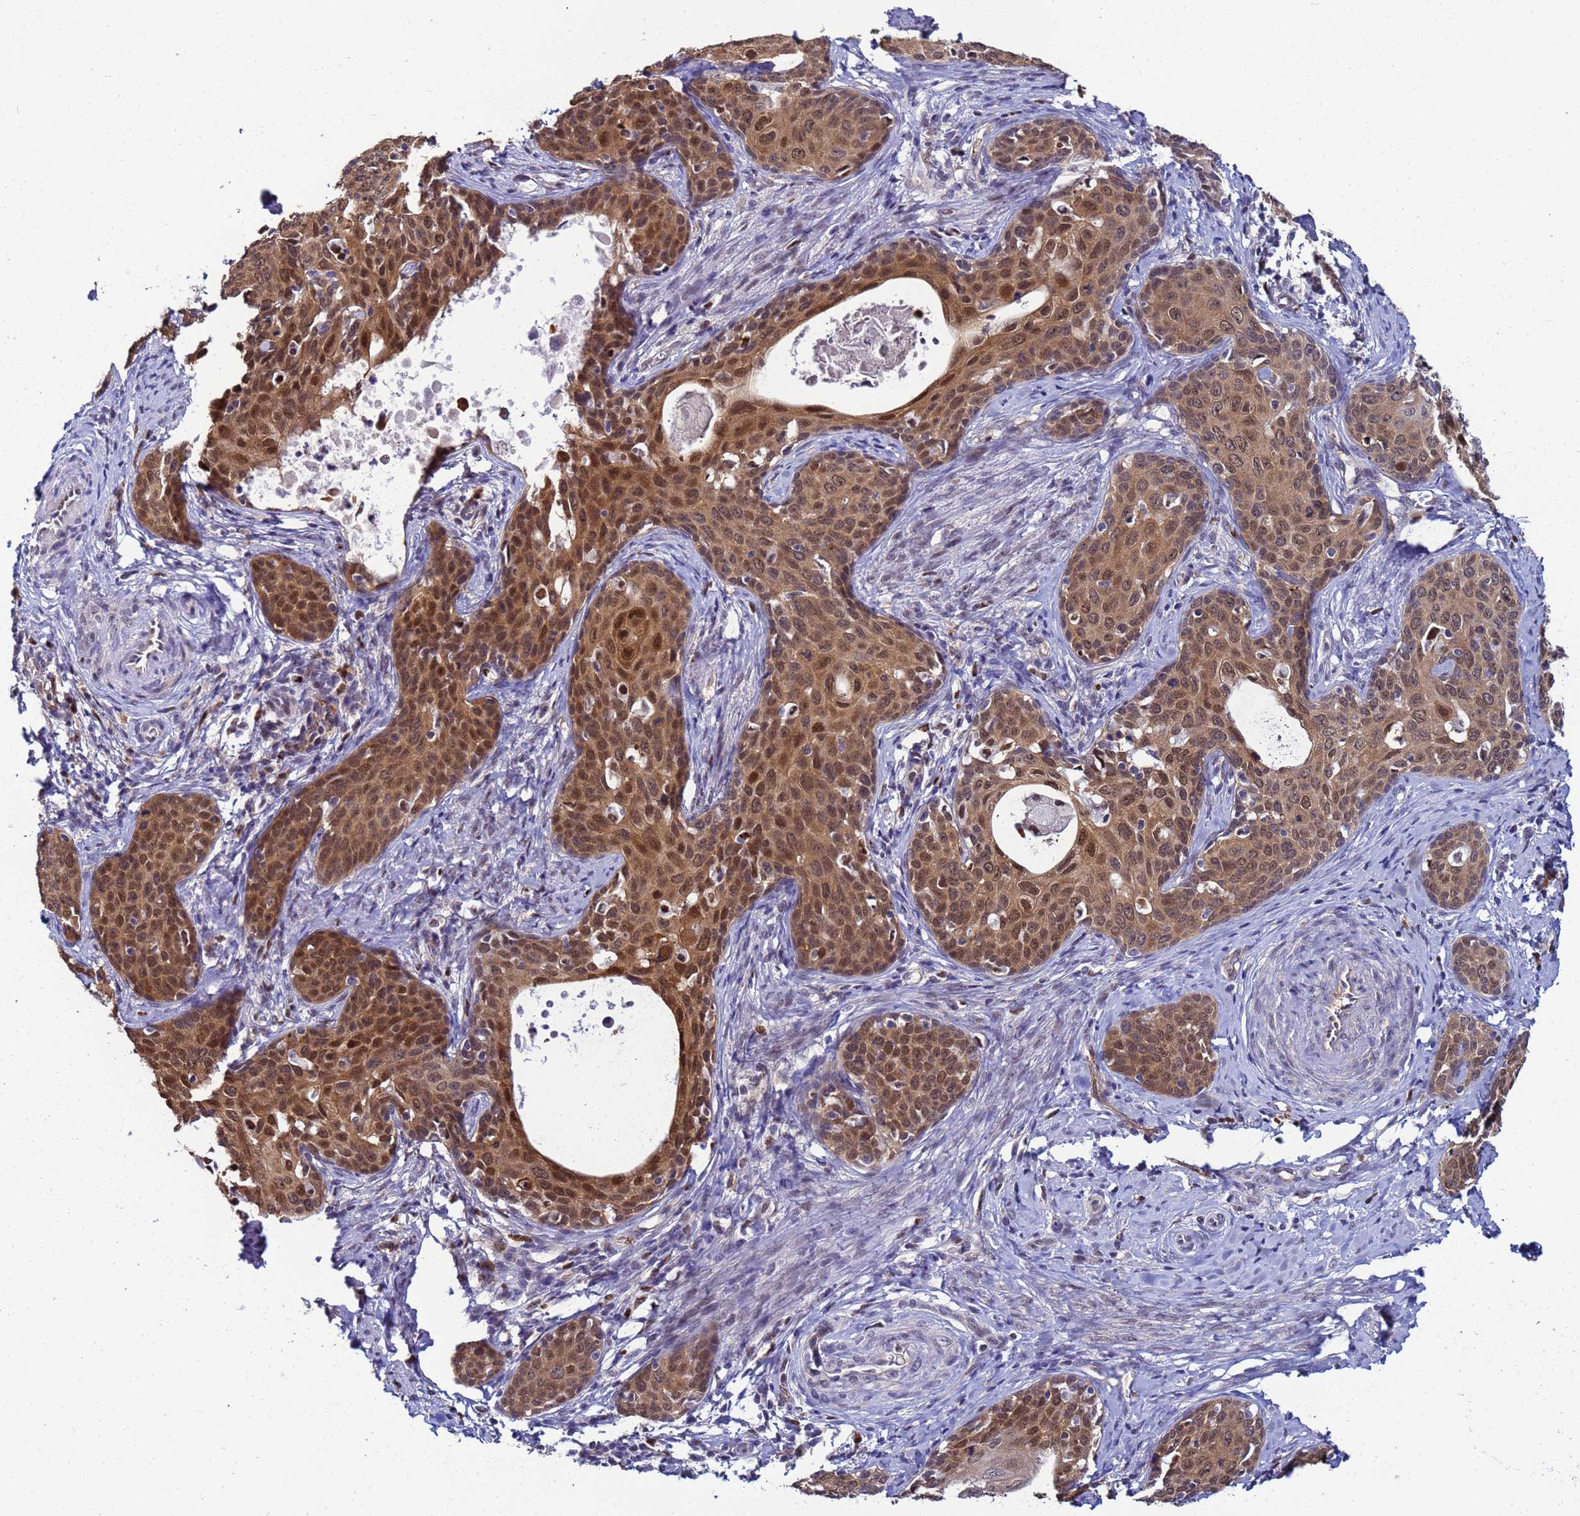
{"staining": {"intensity": "moderate", "quantity": ">75%", "location": "cytoplasmic/membranous,nuclear"}, "tissue": "cervical cancer", "cell_type": "Tumor cells", "image_type": "cancer", "snomed": [{"axis": "morphology", "description": "Squamous cell carcinoma, NOS"}, {"axis": "topography", "description": "Cervix"}], "caption": "Squamous cell carcinoma (cervical) was stained to show a protein in brown. There is medium levels of moderate cytoplasmic/membranous and nuclear expression in about >75% of tumor cells.", "gene": "SLC25A37", "patient": {"sex": "female", "age": 52}}